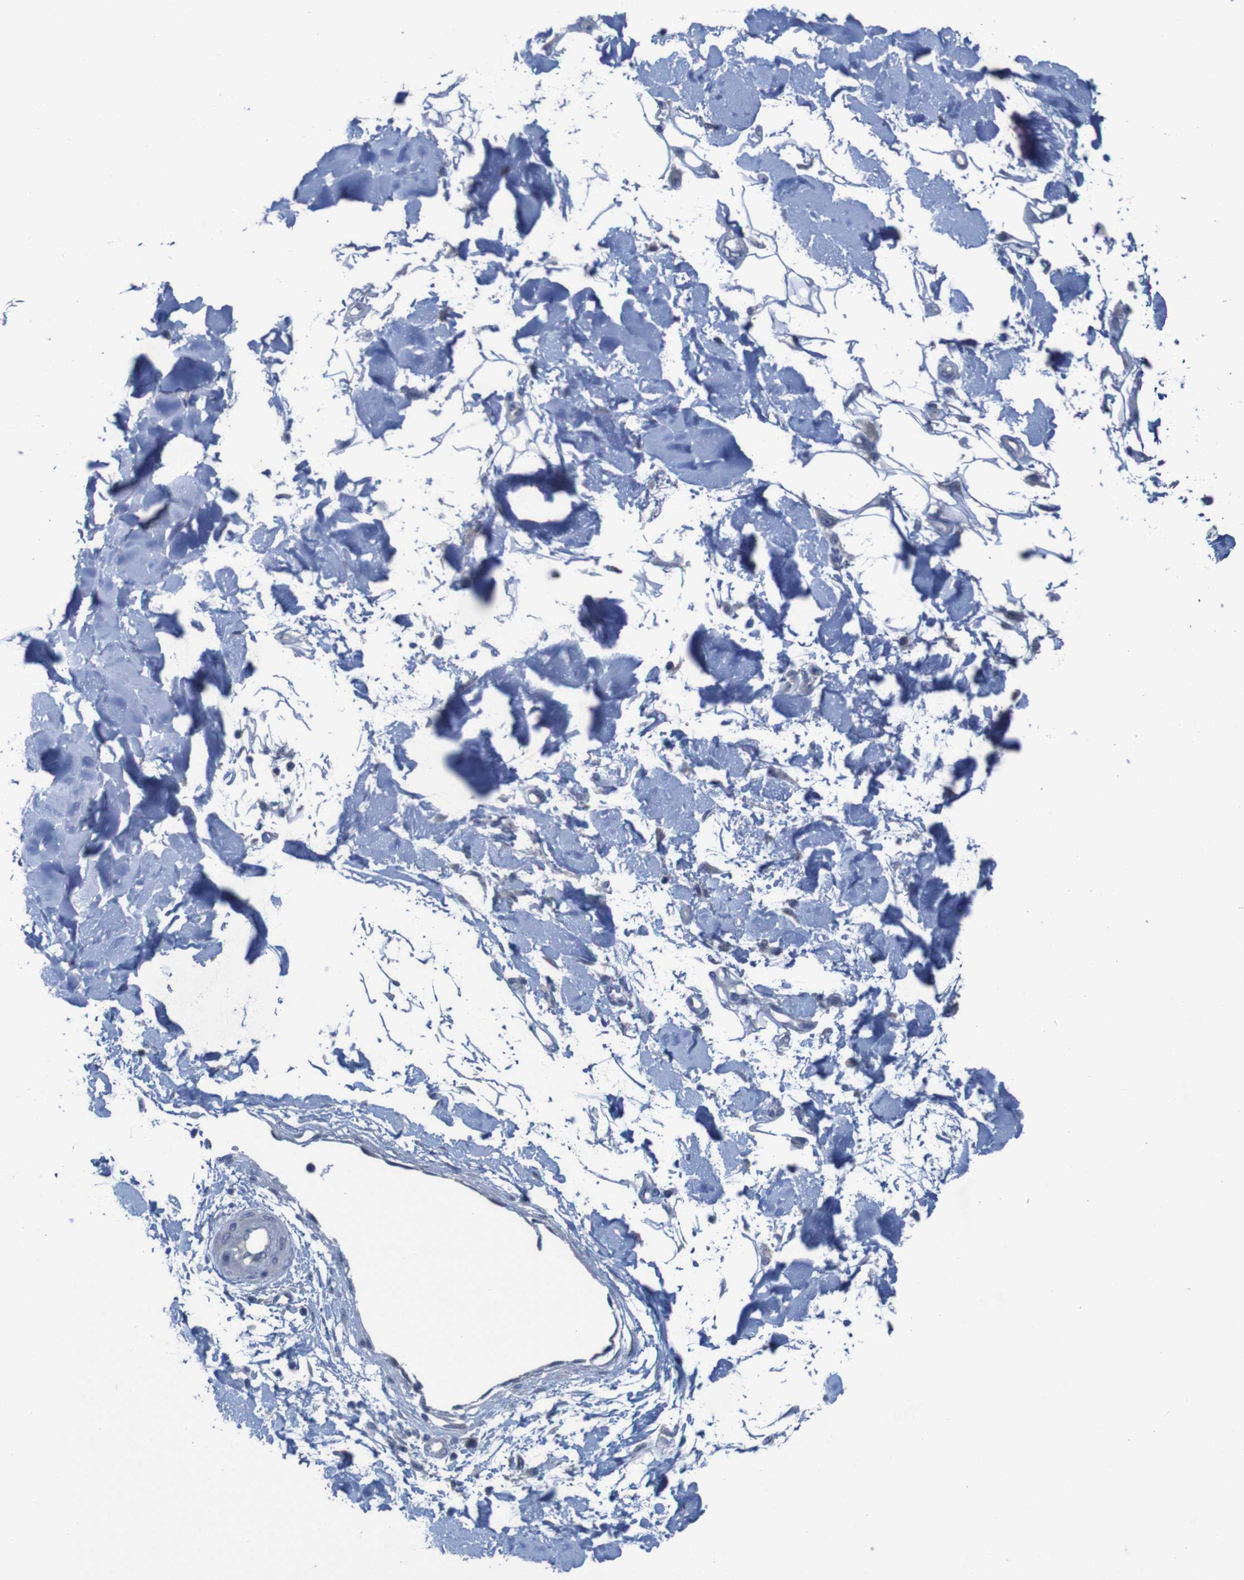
{"staining": {"intensity": "negative", "quantity": "none", "location": "none"}, "tissue": "adipose tissue", "cell_type": "Adipocytes", "image_type": "normal", "snomed": [{"axis": "morphology", "description": "Squamous cell carcinoma, NOS"}, {"axis": "topography", "description": "Skin"}], "caption": "This micrograph is of benign adipose tissue stained with immunohistochemistry to label a protein in brown with the nuclei are counter-stained blue. There is no positivity in adipocytes. (DAB IHC with hematoxylin counter stain).", "gene": "CLDN18", "patient": {"sex": "male", "age": 83}}